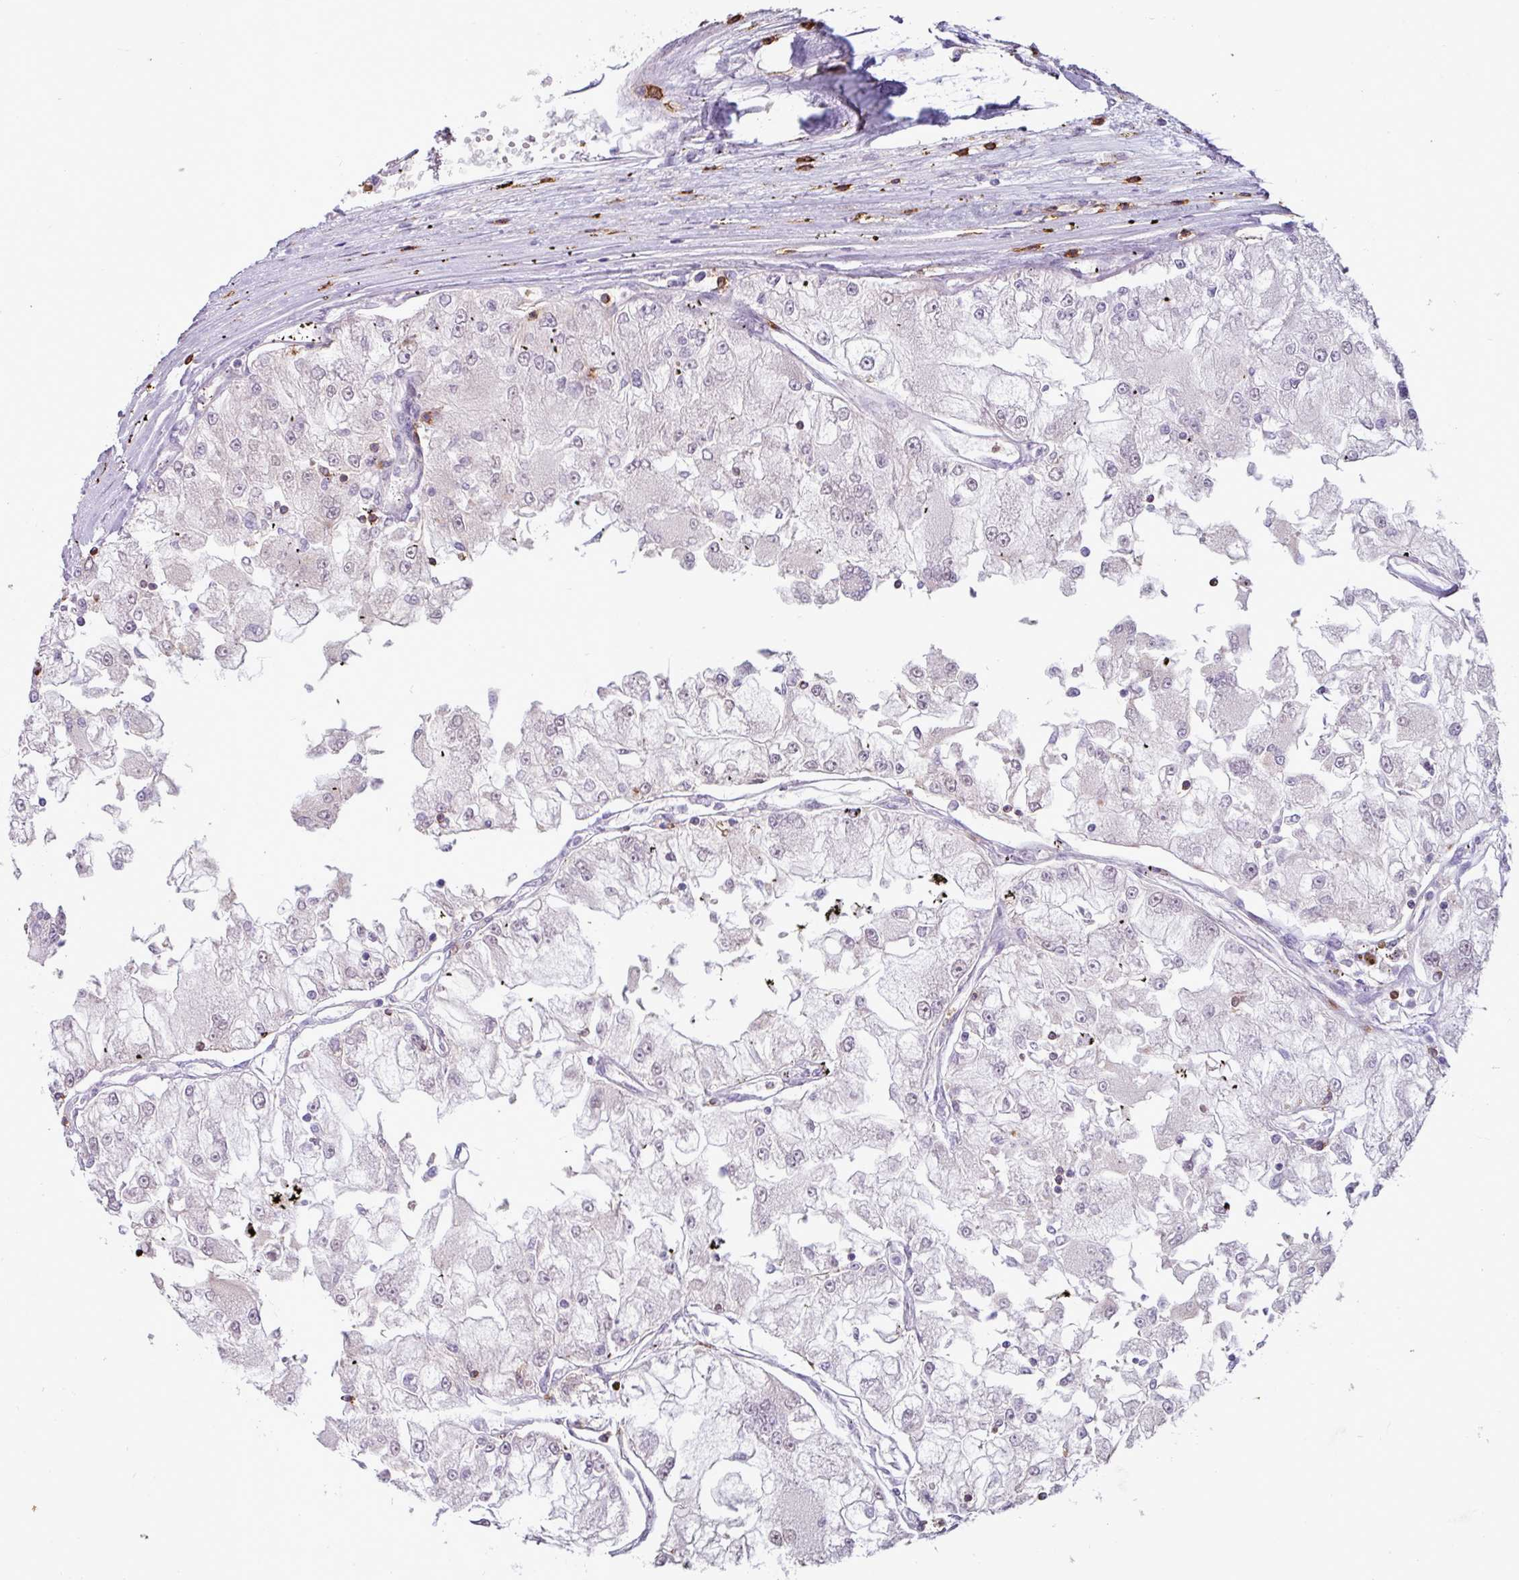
{"staining": {"intensity": "negative", "quantity": "none", "location": "none"}, "tissue": "renal cancer", "cell_type": "Tumor cells", "image_type": "cancer", "snomed": [{"axis": "morphology", "description": "Adenocarcinoma, NOS"}, {"axis": "topography", "description": "Kidney"}], "caption": "Renal adenocarcinoma was stained to show a protein in brown. There is no significant staining in tumor cells.", "gene": "CD8A", "patient": {"sex": "female", "age": 72}}